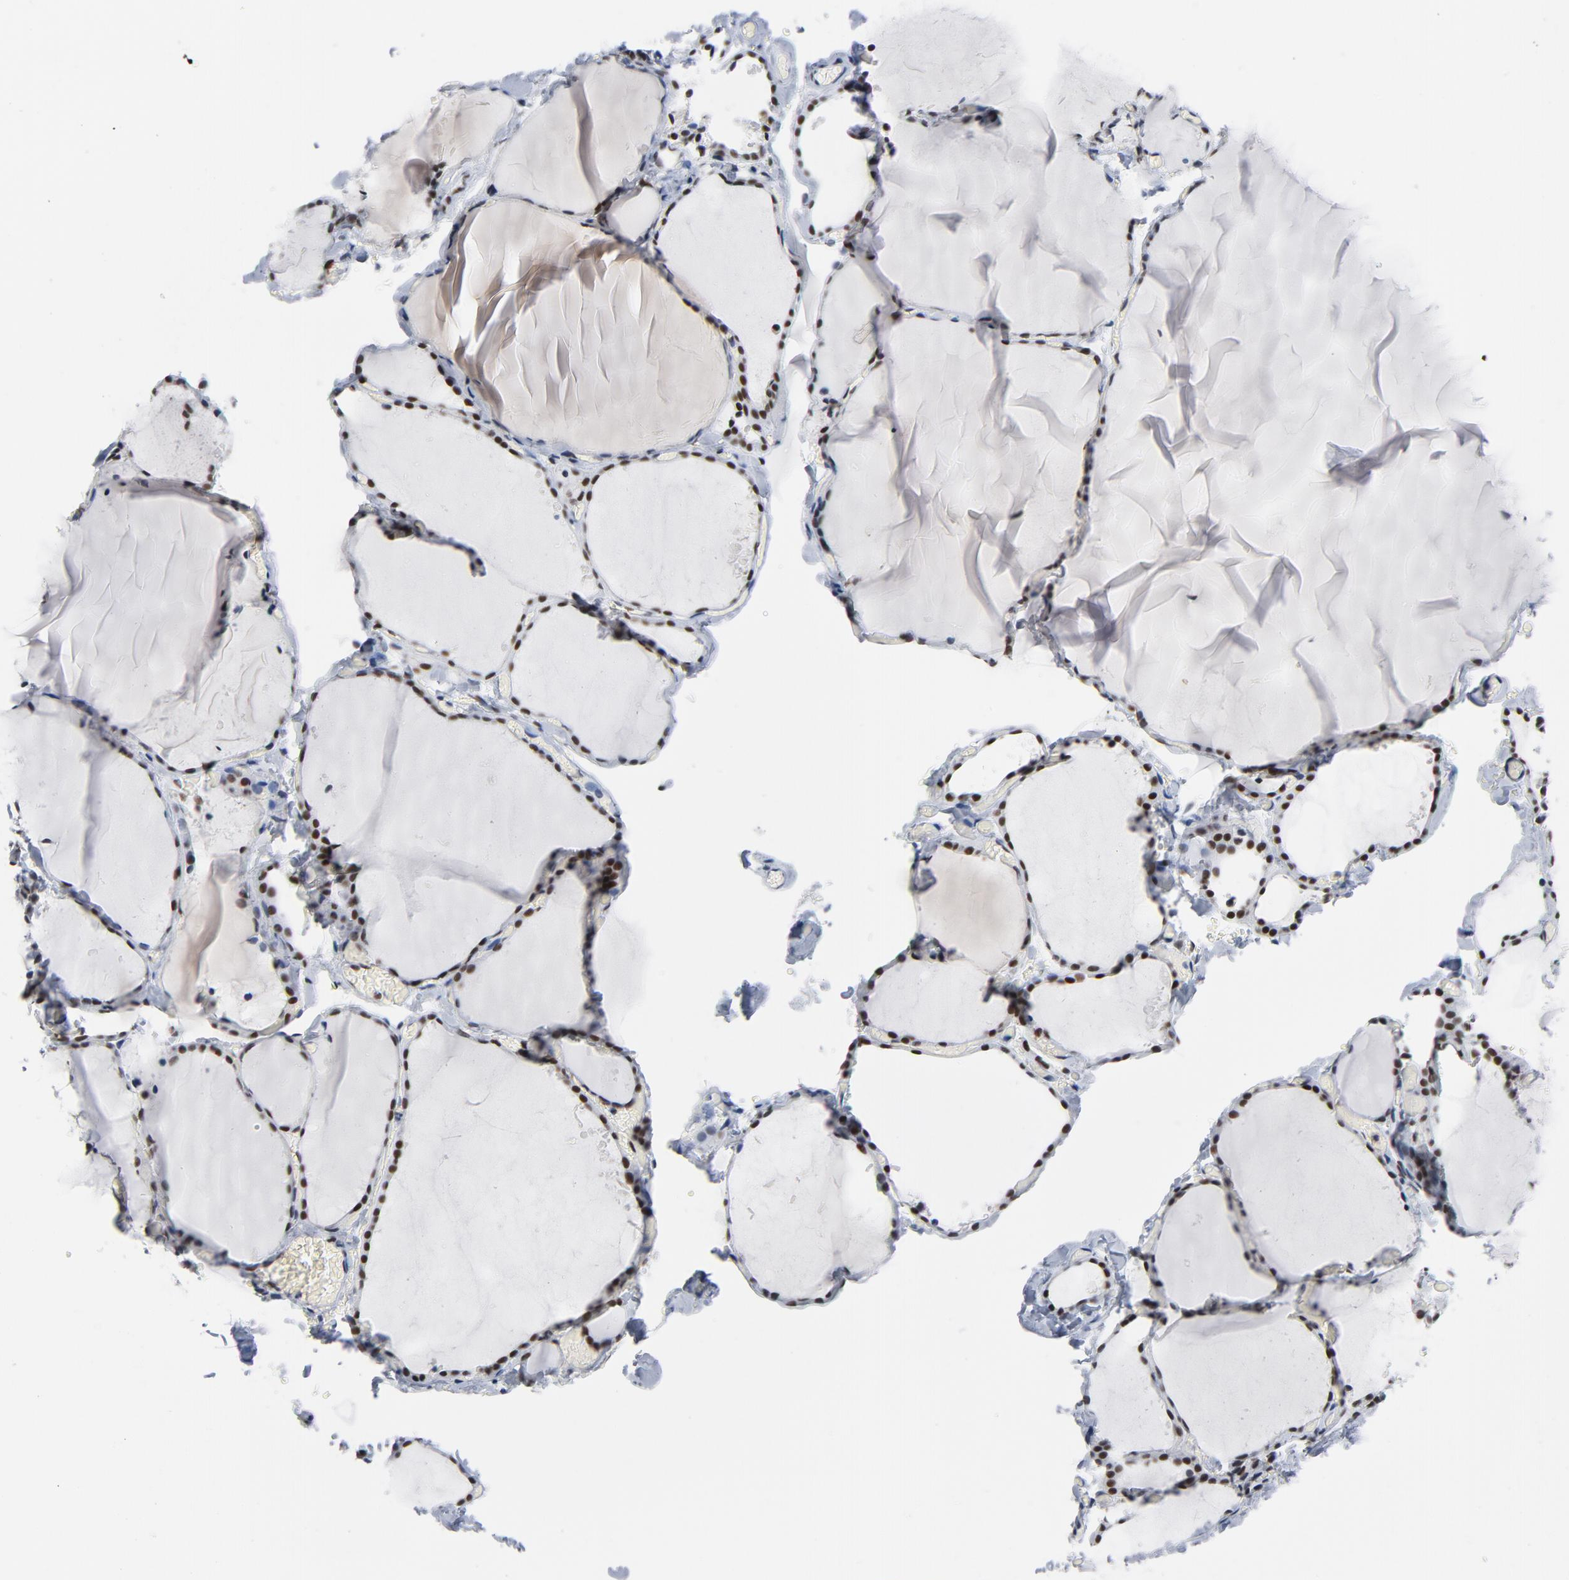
{"staining": {"intensity": "strong", "quantity": ">75%", "location": "nuclear"}, "tissue": "thyroid gland", "cell_type": "Glandular cells", "image_type": "normal", "snomed": [{"axis": "morphology", "description": "Normal tissue, NOS"}, {"axis": "topography", "description": "Thyroid gland"}], "caption": "A micrograph of human thyroid gland stained for a protein shows strong nuclear brown staining in glandular cells. (DAB (3,3'-diaminobenzidine) IHC, brown staining for protein, blue staining for nuclei).", "gene": "CSTF2", "patient": {"sex": "female", "age": 22}}